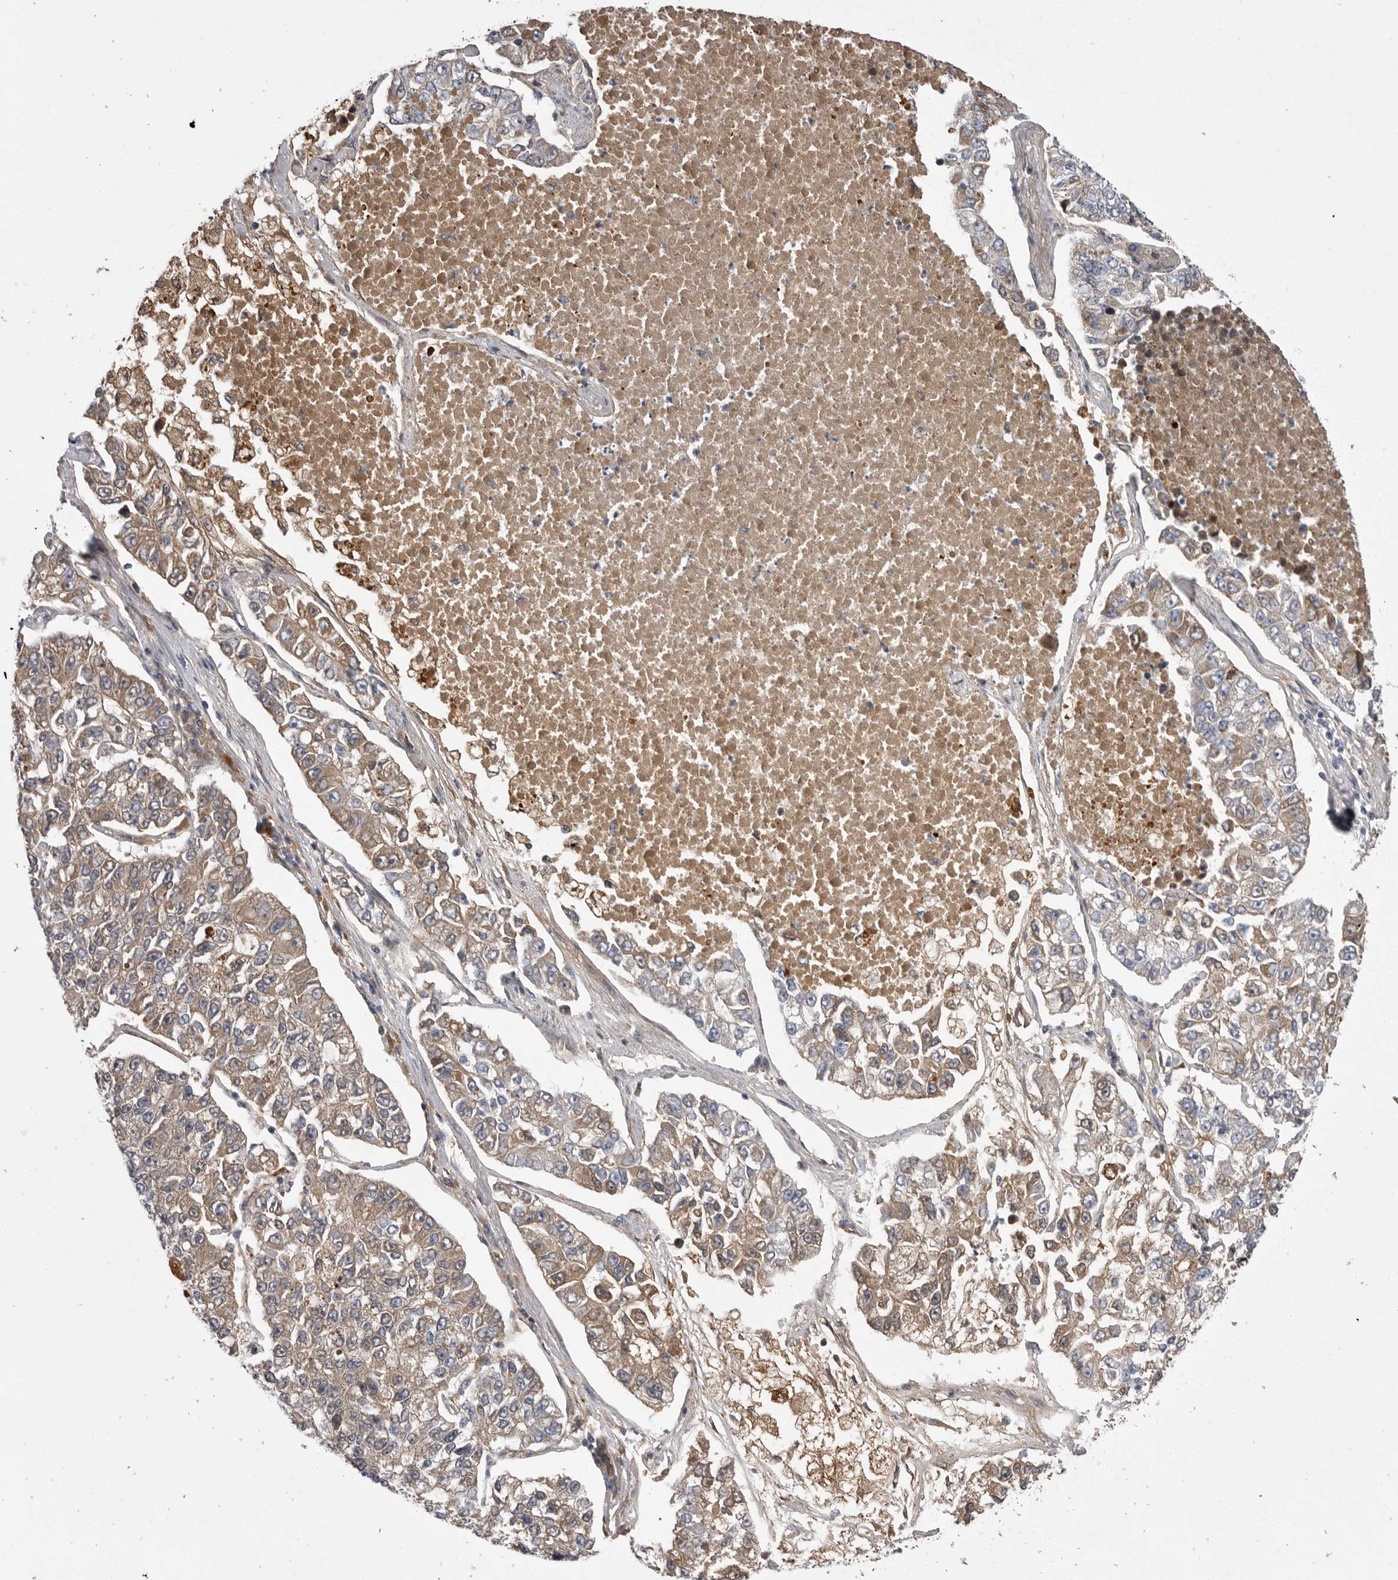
{"staining": {"intensity": "moderate", "quantity": ">75%", "location": "cytoplasmic/membranous"}, "tissue": "lung cancer", "cell_type": "Tumor cells", "image_type": "cancer", "snomed": [{"axis": "morphology", "description": "Adenocarcinoma, NOS"}, {"axis": "topography", "description": "Lung"}], "caption": "IHC of lung adenocarcinoma shows medium levels of moderate cytoplasmic/membranous expression in about >75% of tumor cells. The protein is stained brown, and the nuclei are stained in blue (DAB (3,3'-diaminobenzidine) IHC with brightfield microscopy, high magnification).", "gene": "CRP", "patient": {"sex": "male", "age": 49}}